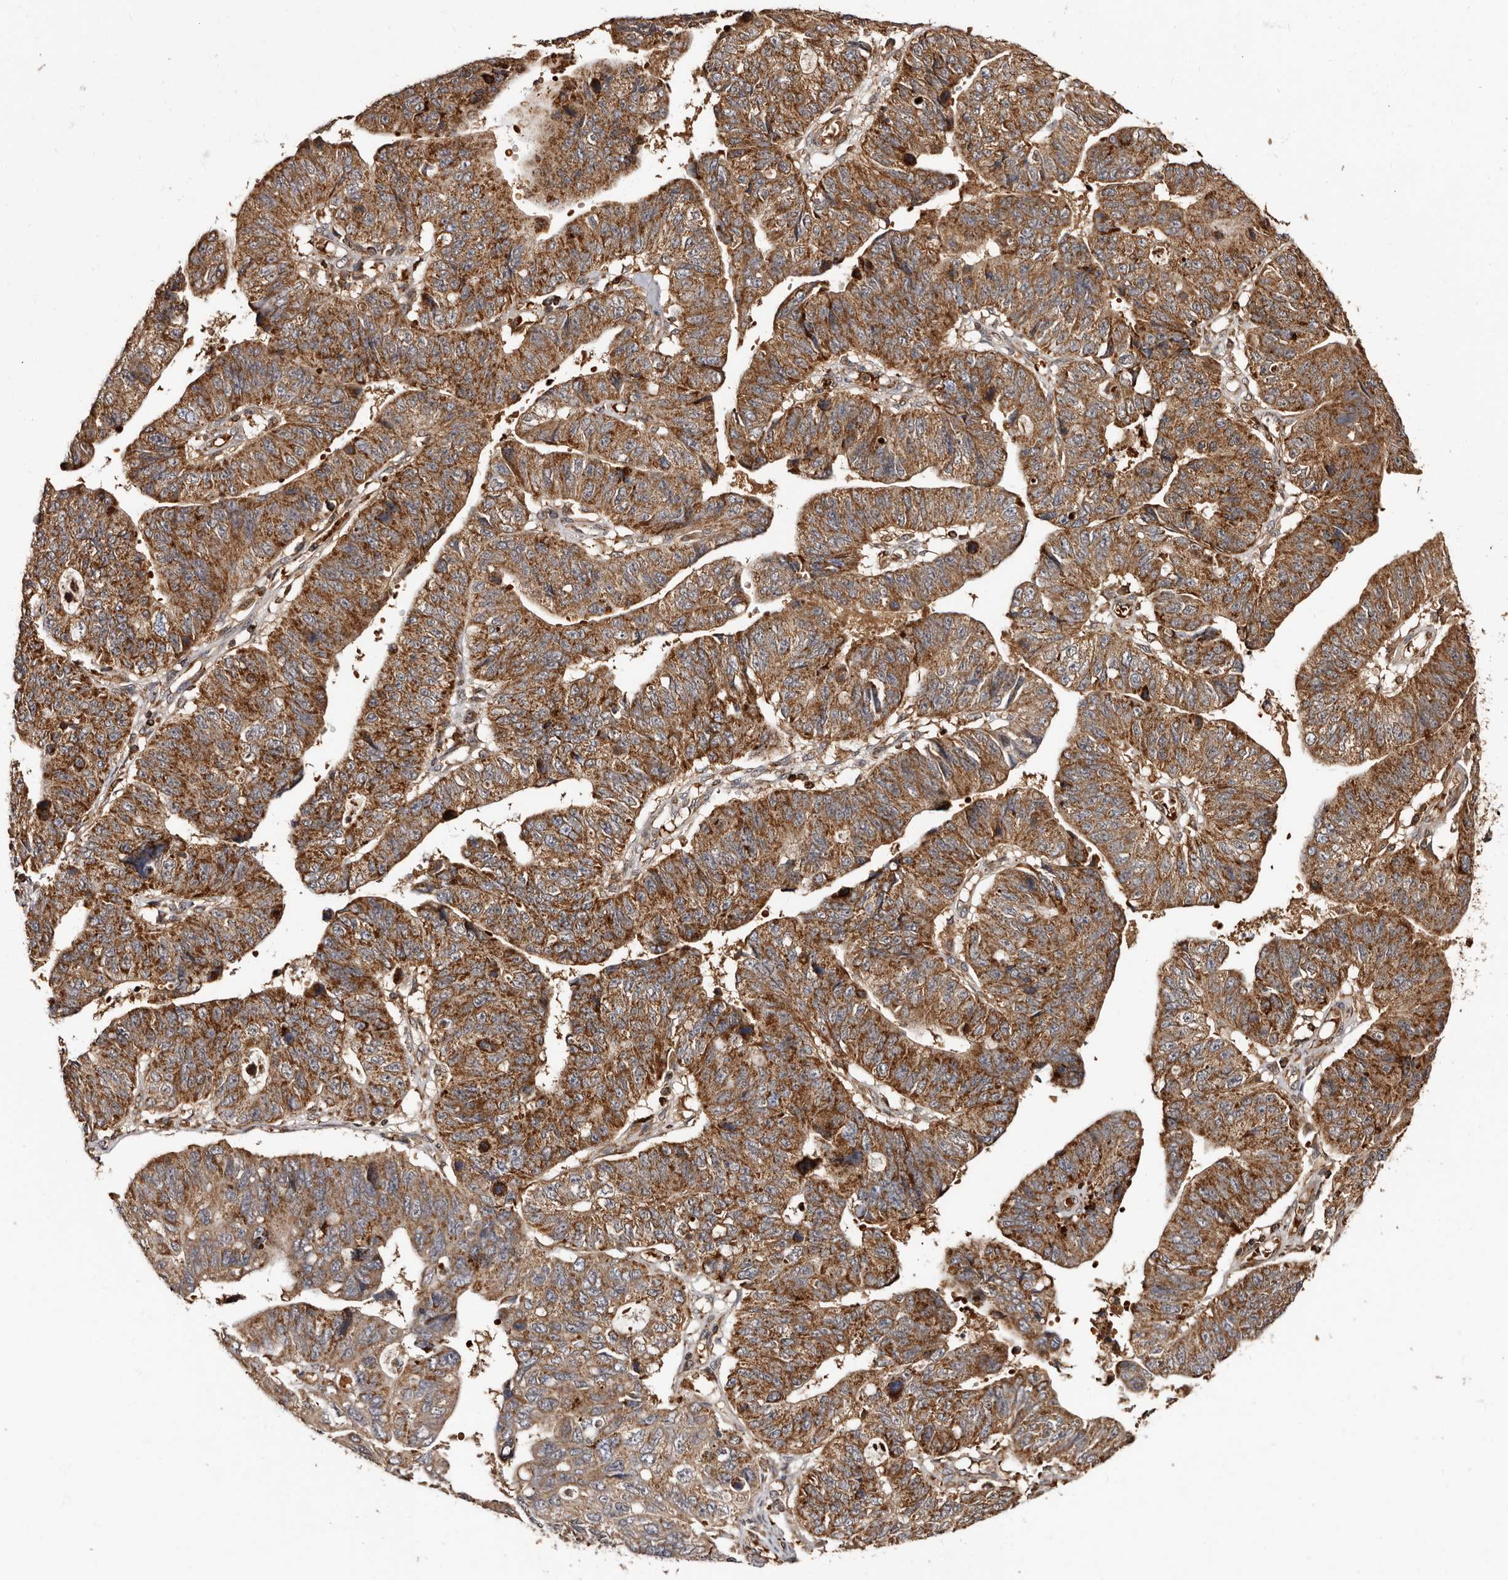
{"staining": {"intensity": "strong", "quantity": ">75%", "location": "cytoplasmic/membranous"}, "tissue": "stomach cancer", "cell_type": "Tumor cells", "image_type": "cancer", "snomed": [{"axis": "morphology", "description": "Adenocarcinoma, NOS"}, {"axis": "topography", "description": "Stomach"}], "caption": "A brown stain labels strong cytoplasmic/membranous positivity of a protein in human adenocarcinoma (stomach) tumor cells. Immunohistochemistry (ihc) stains the protein of interest in brown and the nuclei are stained blue.", "gene": "BAX", "patient": {"sex": "male", "age": 59}}